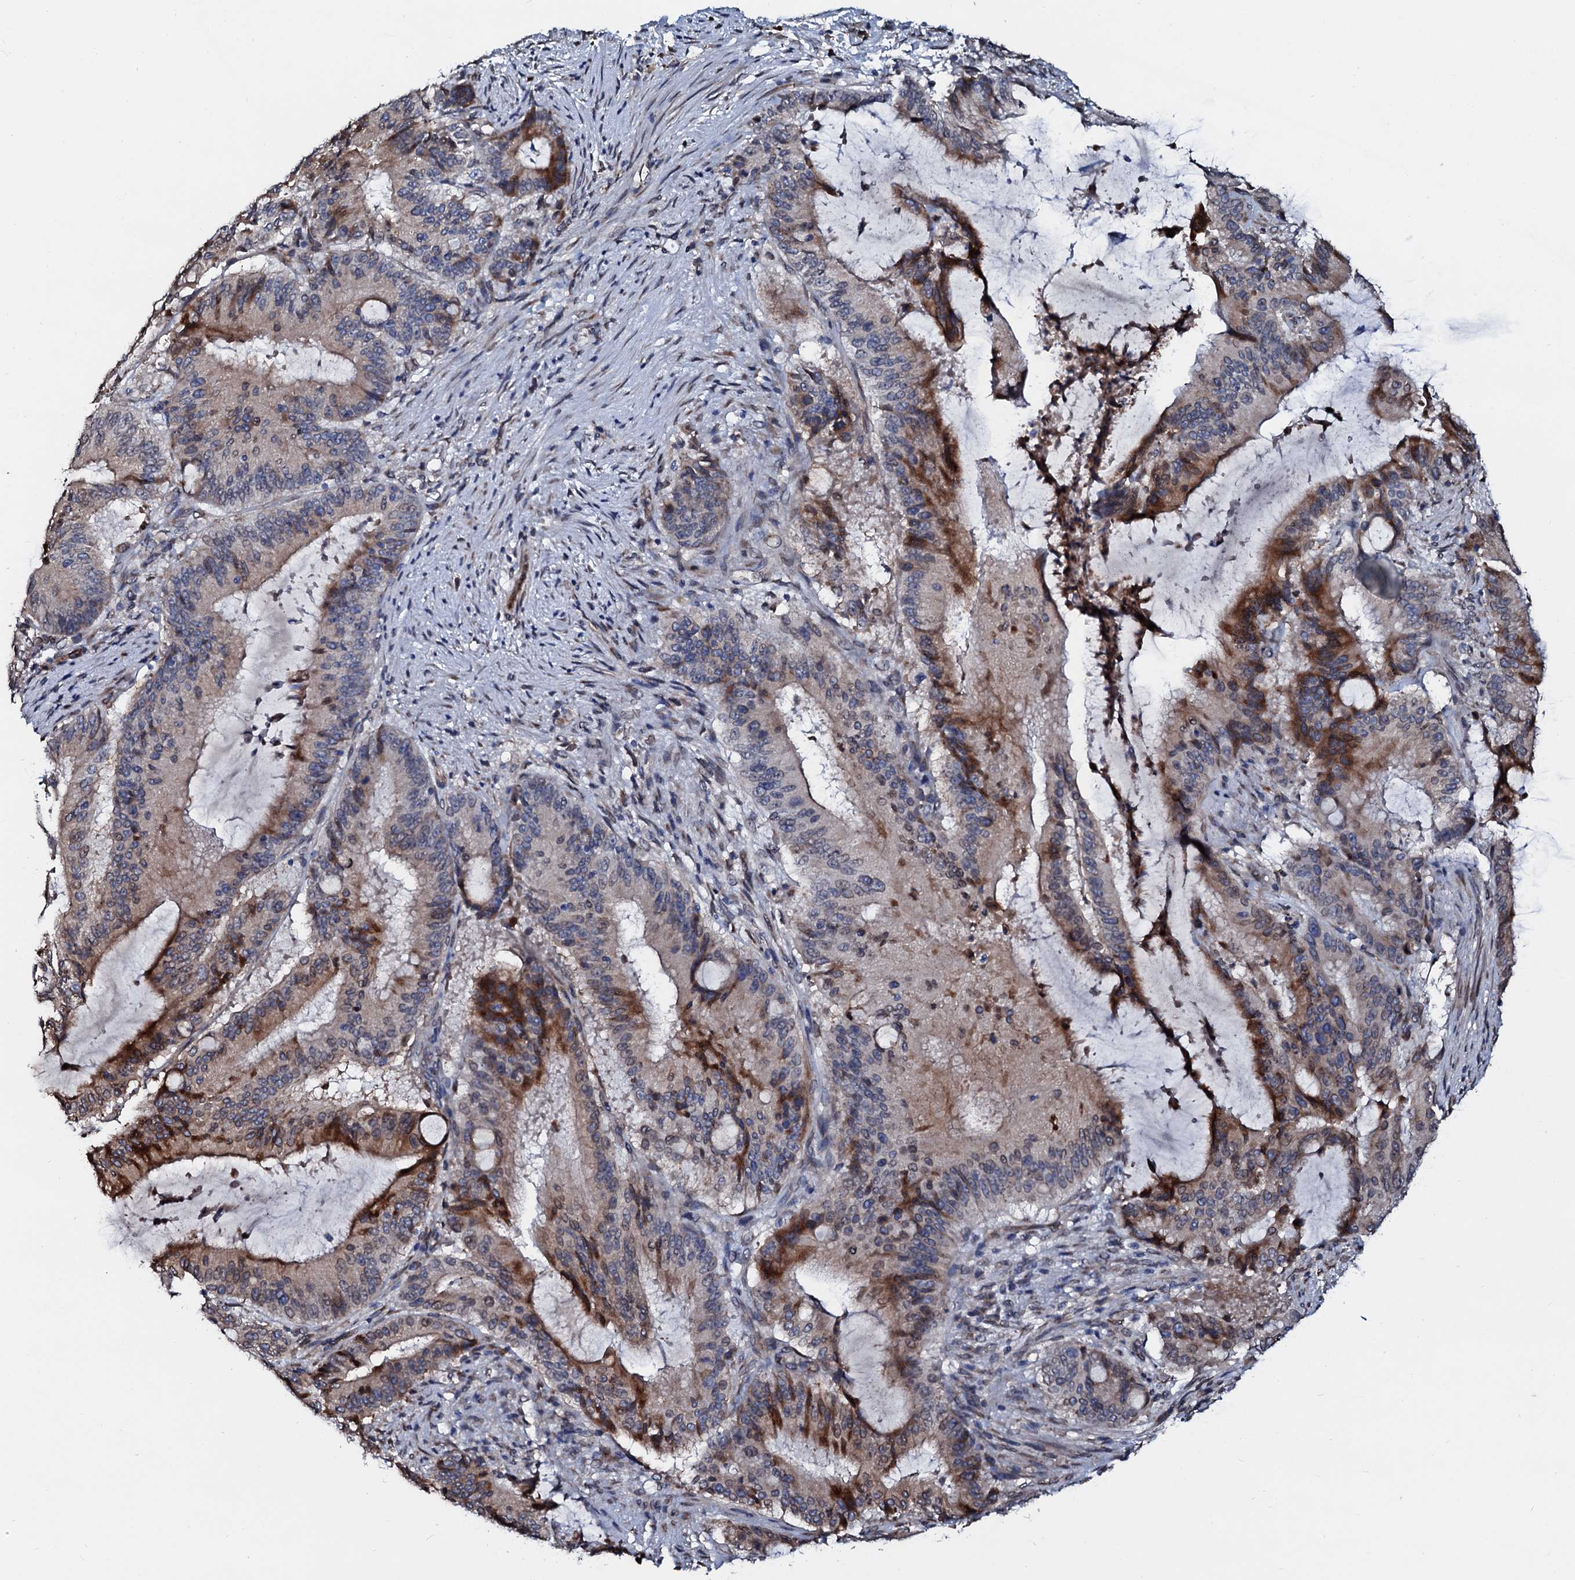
{"staining": {"intensity": "moderate", "quantity": "<25%", "location": "cytoplasmic/membranous"}, "tissue": "liver cancer", "cell_type": "Tumor cells", "image_type": "cancer", "snomed": [{"axis": "morphology", "description": "Normal tissue, NOS"}, {"axis": "morphology", "description": "Cholangiocarcinoma"}, {"axis": "topography", "description": "Liver"}, {"axis": "topography", "description": "Peripheral nerve tissue"}], "caption": "Protein expression analysis of human liver cancer reveals moderate cytoplasmic/membranous positivity in approximately <25% of tumor cells.", "gene": "NRP2", "patient": {"sex": "female", "age": 73}}